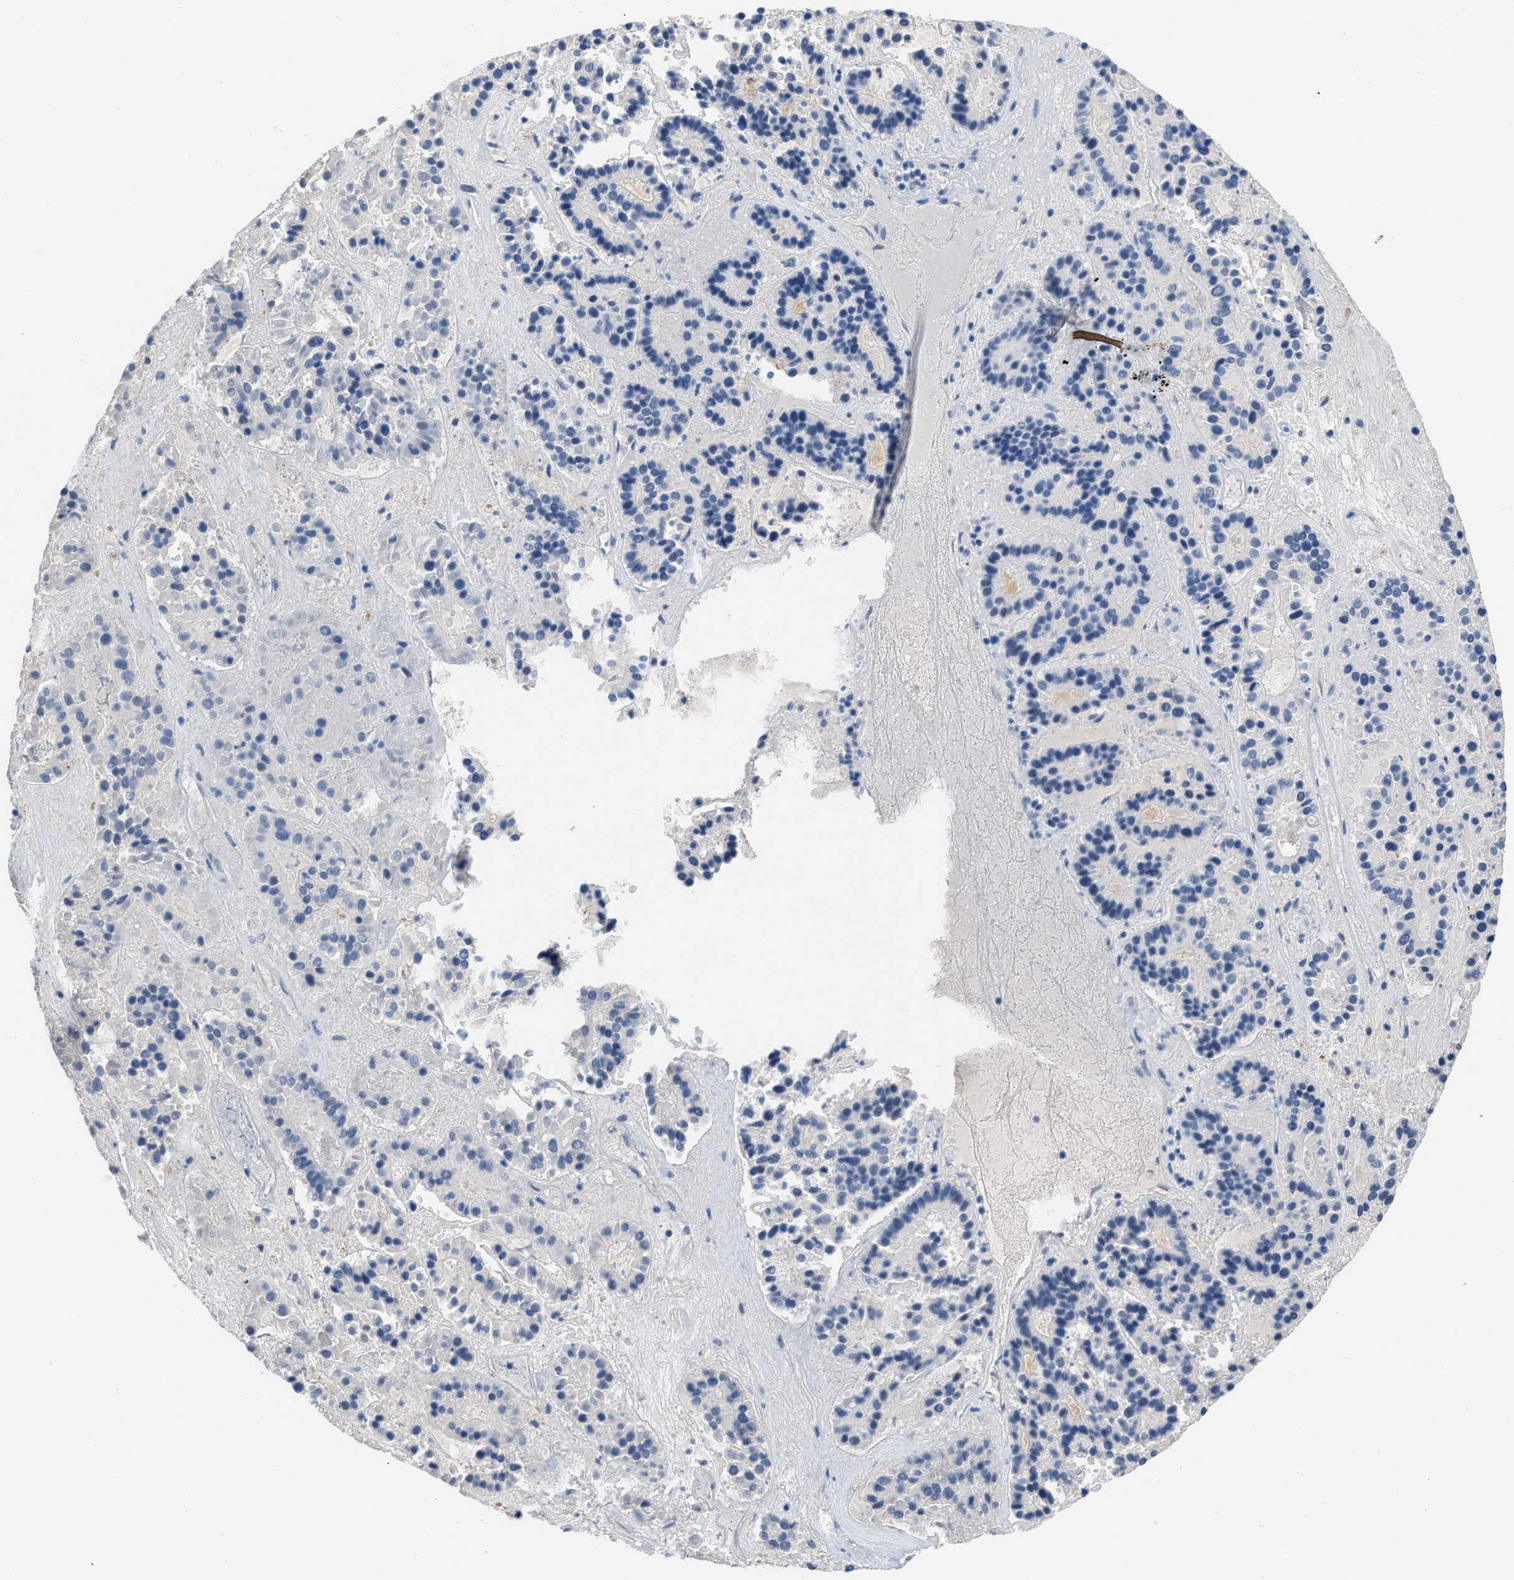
{"staining": {"intensity": "negative", "quantity": "none", "location": "none"}, "tissue": "pancreatic cancer", "cell_type": "Tumor cells", "image_type": "cancer", "snomed": [{"axis": "morphology", "description": "Adenocarcinoma, NOS"}, {"axis": "topography", "description": "Pancreas"}], "caption": "Protein analysis of pancreatic cancer (adenocarcinoma) shows no significant positivity in tumor cells. Brightfield microscopy of immunohistochemistry stained with DAB (3,3'-diaminobenzidine) (brown) and hematoxylin (blue), captured at high magnification.", "gene": "BOLL", "patient": {"sex": "male", "age": 50}}